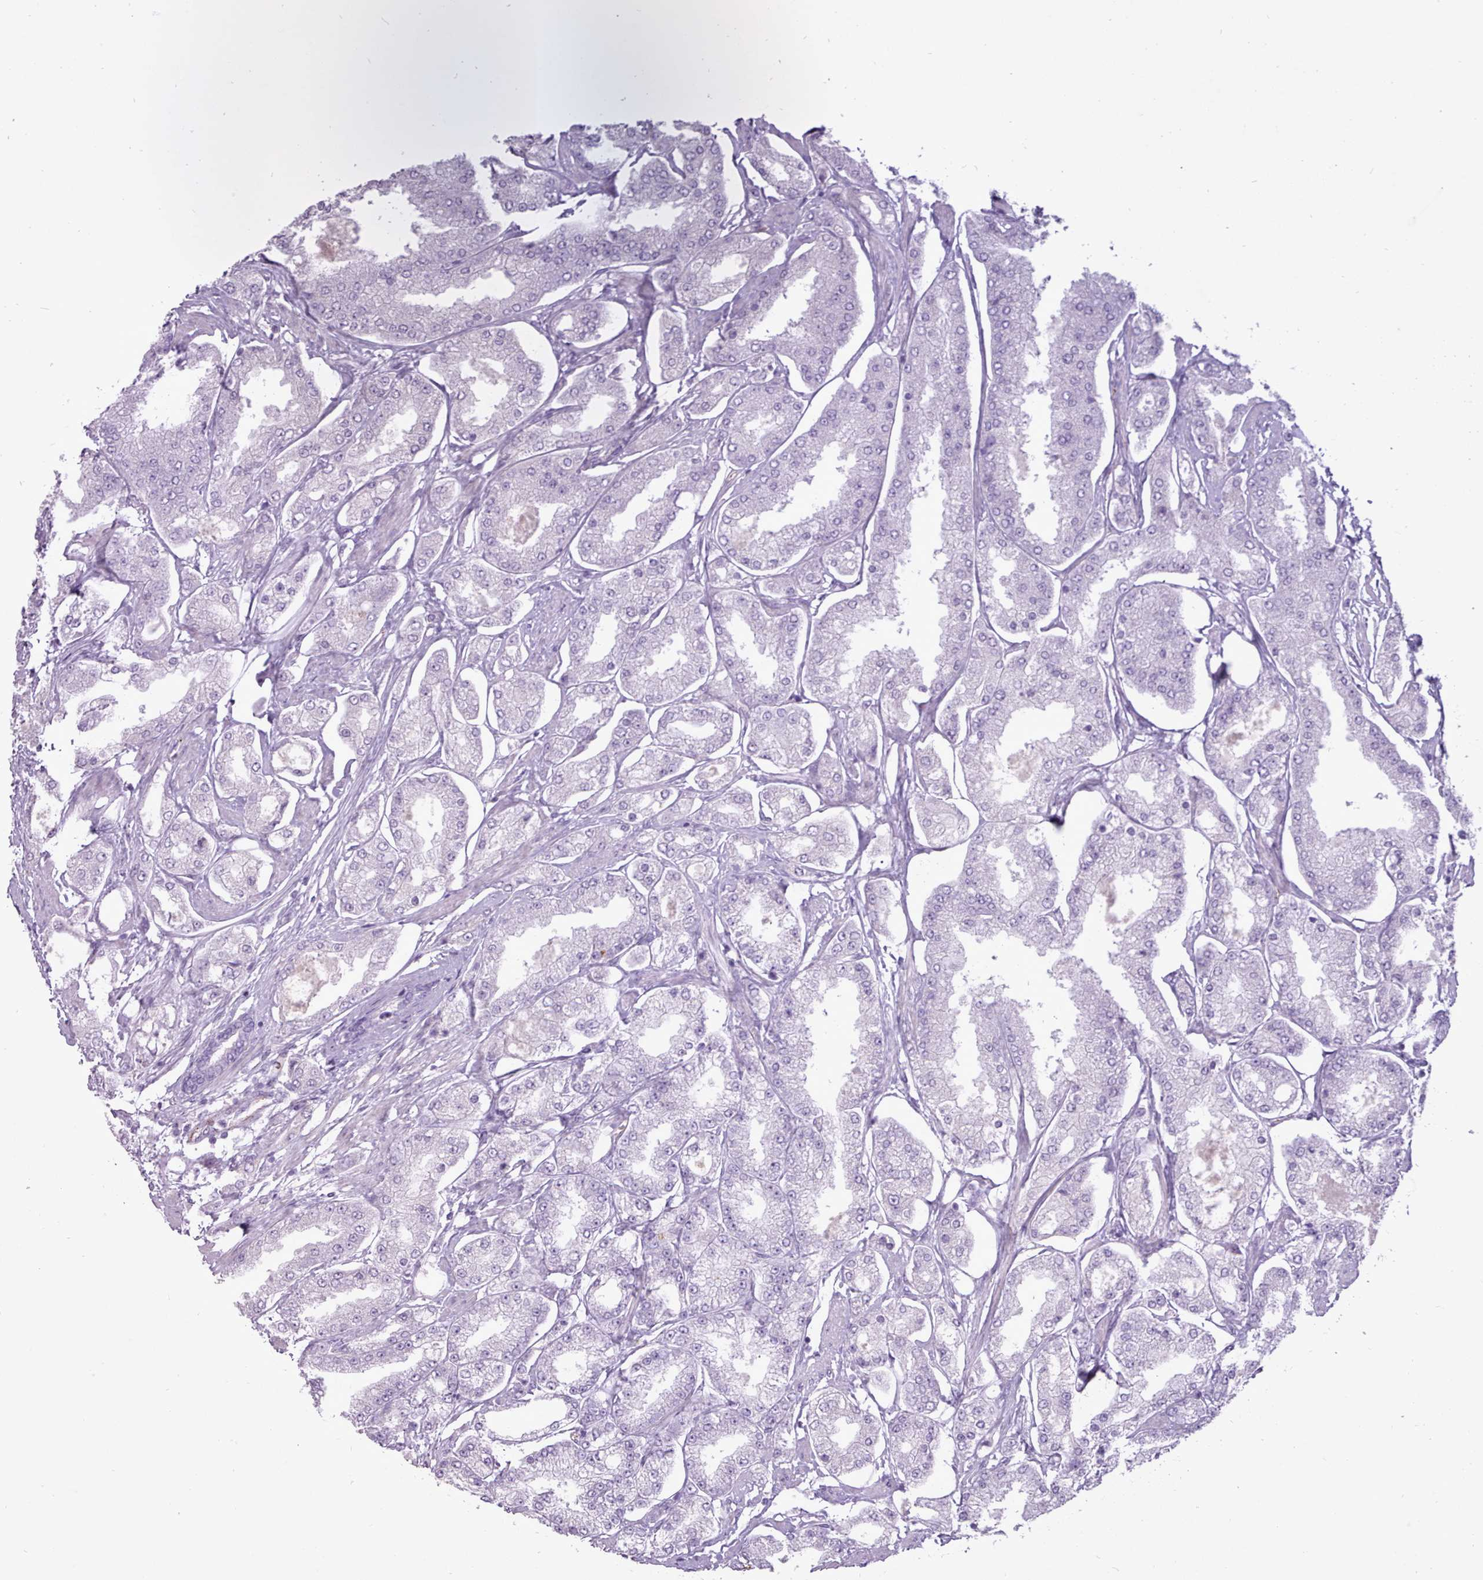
{"staining": {"intensity": "negative", "quantity": "none", "location": "none"}, "tissue": "prostate cancer", "cell_type": "Tumor cells", "image_type": "cancer", "snomed": [{"axis": "morphology", "description": "Adenocarcinoma, High grade"}, {"axis": "topography", "description": "Prostate"}], "caption": "Immunohistochemistry (IHC) image of prostate cancer (high-grade adenocarcinoma) stained for a protein (brown), which reveals no expression in tumor cells.", "gene": "ATRAID", "patient": {"sex": "male", "age": 69}}